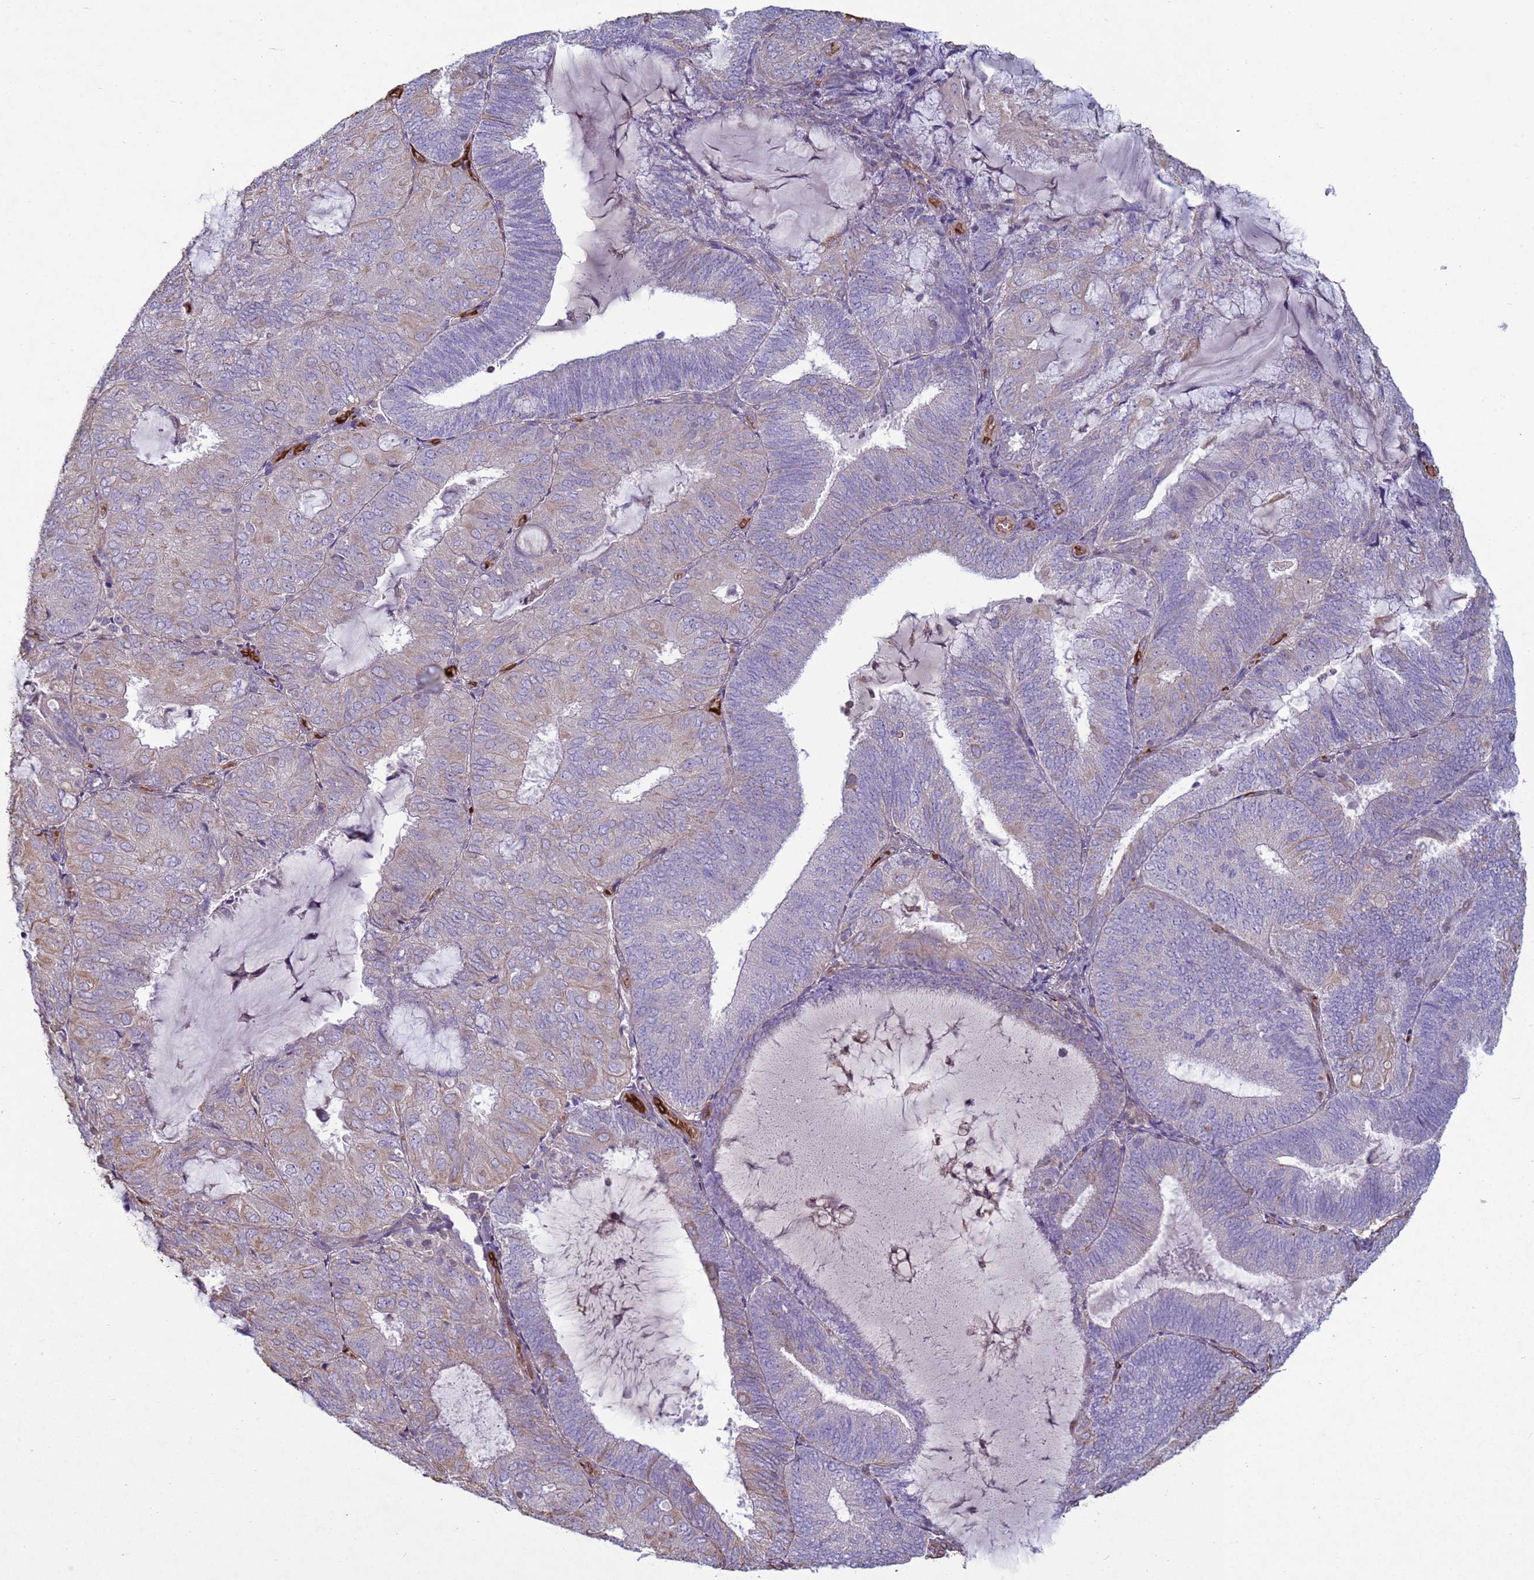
{"staining": {"intensity": "weak", "quantity": "25%-75%", "location": "cytoplasmic/membranous"}, "tissue": "endometrial cancer", "cell_type": "Tumor cells", "image_type": "cancer", "snomed": [{"axis": "morphology", "description": "Adenocarcinoma, NOS"}, {"axis": "topography", "description": "Endometrium"}], "caption": "Weak cytoplasmic/membranous protein expression is seen in about 25%-75% of tumor cells in adenocarcinoma (endometrial).", "gene": "SGIP1", "patient": {"sex": "female", "age": 81}}